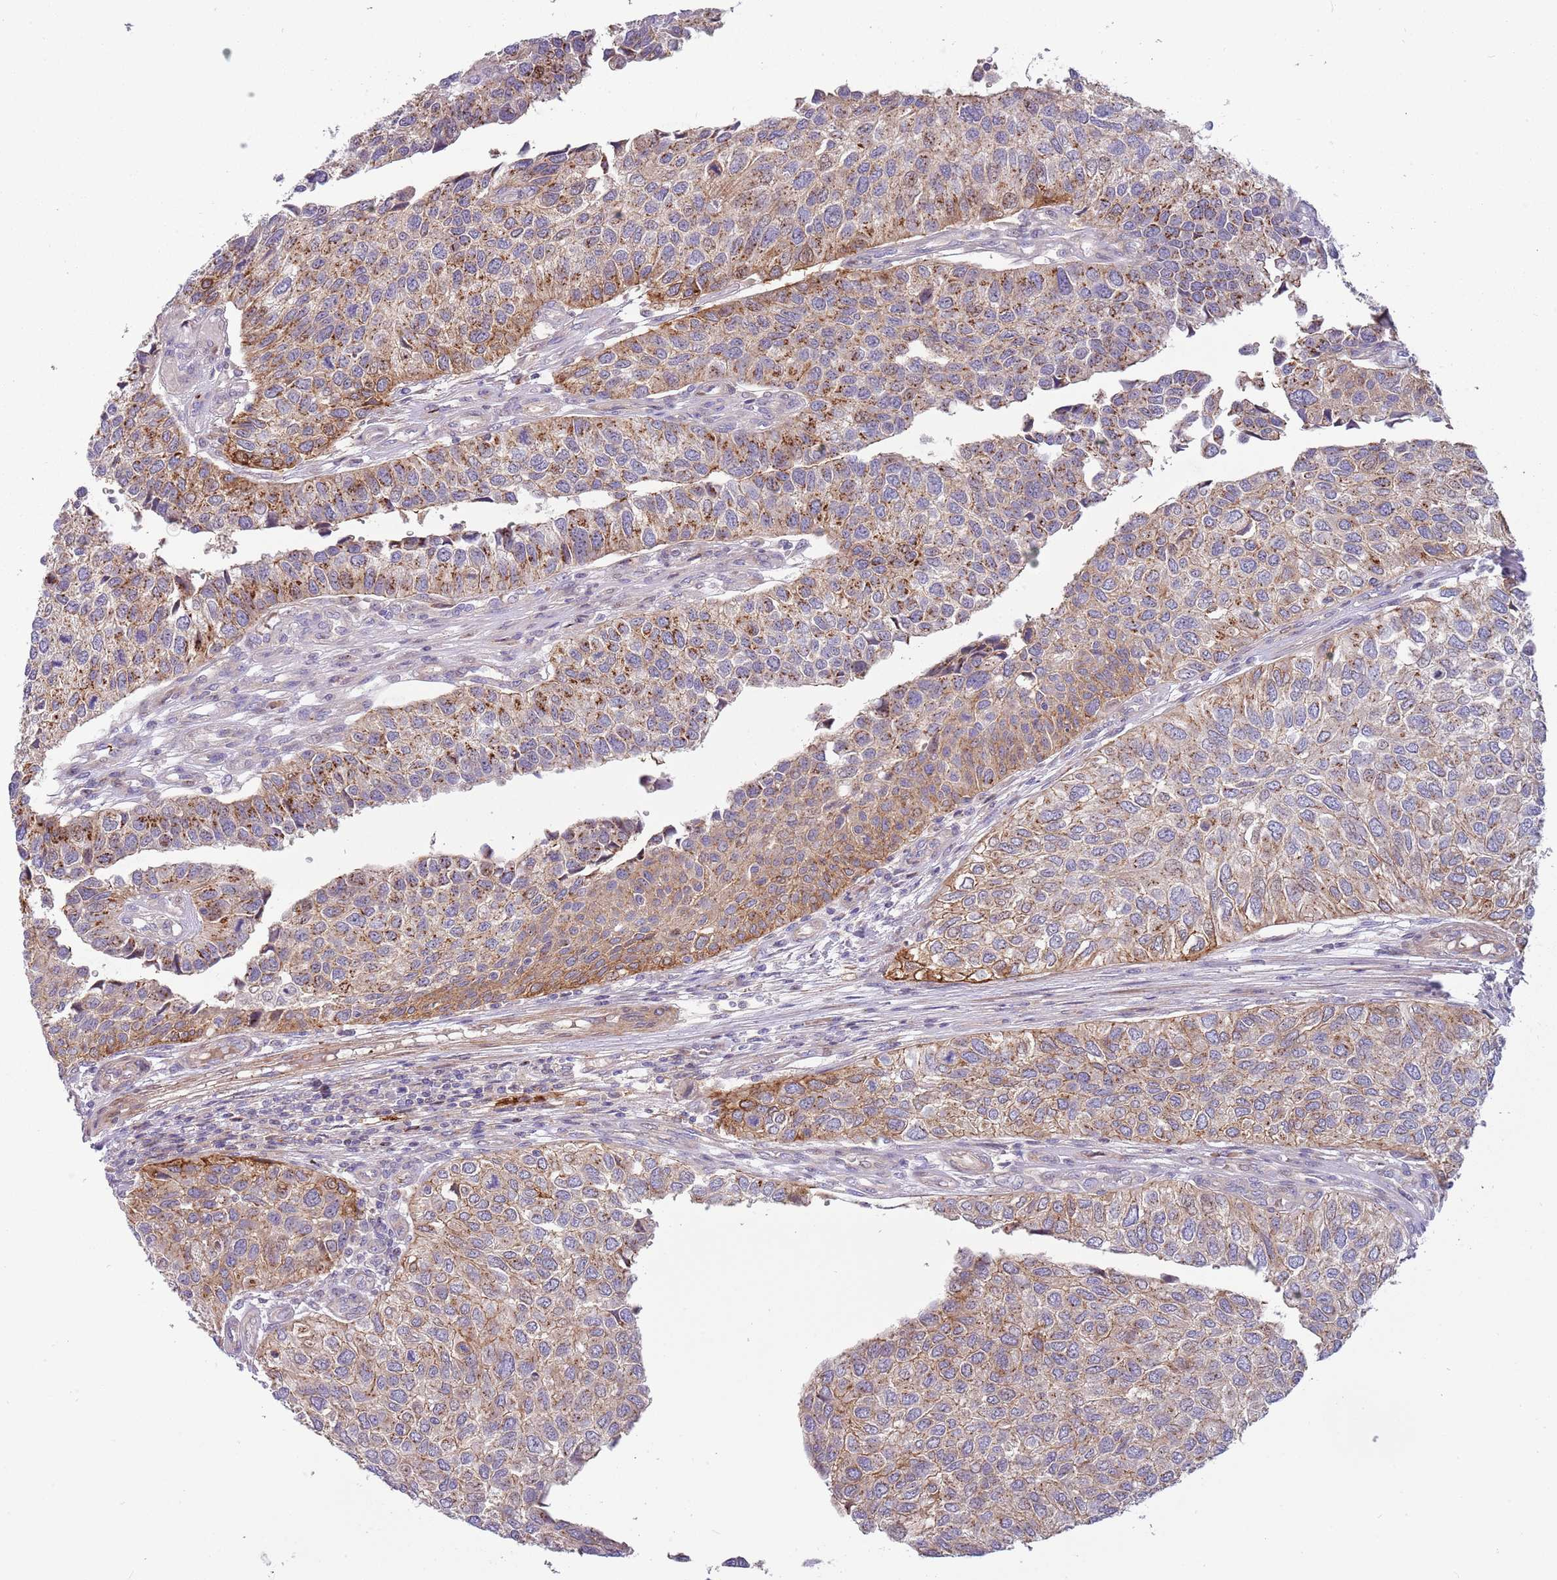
{"staining": {"intensity": "moderate", "quantity": ">75%", "location": "cytoplasmic/membranous"}, "tissue": "urothelial cancer", "cell_type": "Tumor cells", "image_type": "cancer", "snomed": [{"axis": "morphology", "description": "Urothelial carcinoma, NOS"}, {"axis": "topography", "description": "Urinary bladder"}], "caption": "Immunohistochemistry histopathology image of urothelial cancer stained for a protein (brown), which demonstrates medium levels of moderate cytoplasmic/membranous staining in approximately >75% of tumor cells.", "gene": "ITGB6", "patient": {"sex": "male", "age": 55}}